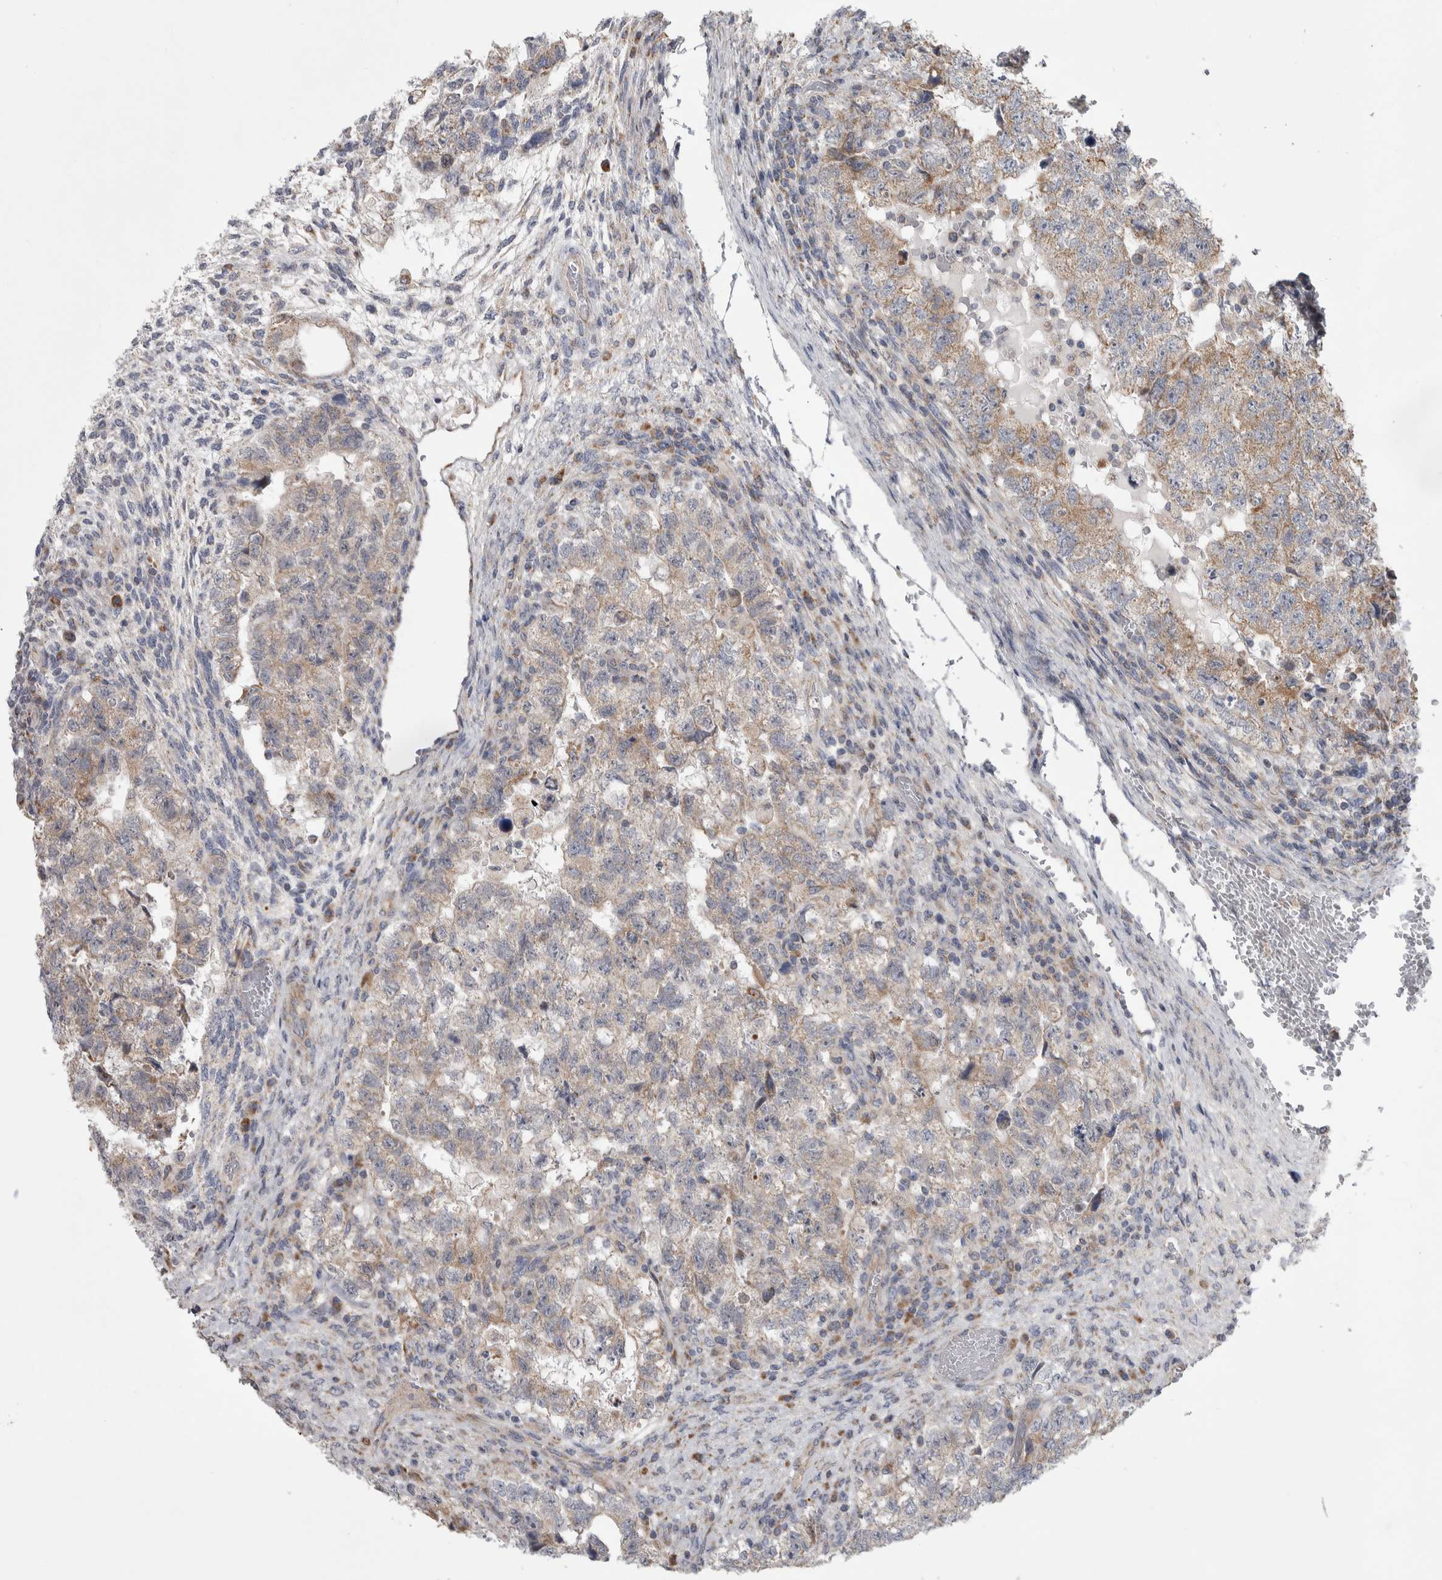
{"staining": {"intensity": "weak", "quantity": "<25%", "location": "cytoplasmic/membranous"}, "tissue": "testis cancer", "cell_type": "Tumor cells", "image_type": "cancer", "snomed": [{"axis": "morphology", "description": "Carcinoma, Embryonal, NOS"}, {"axis": "topography", "description": "Testis"}], "caption": "IHC image of neoplastic tissue: human testis cancer stained with DAB (3,3'-diaminobenzidine) shows no significant protein positivity in tumor cells.", "gene": "SCO1", "patient": {"sex": "male", "age": 36}}